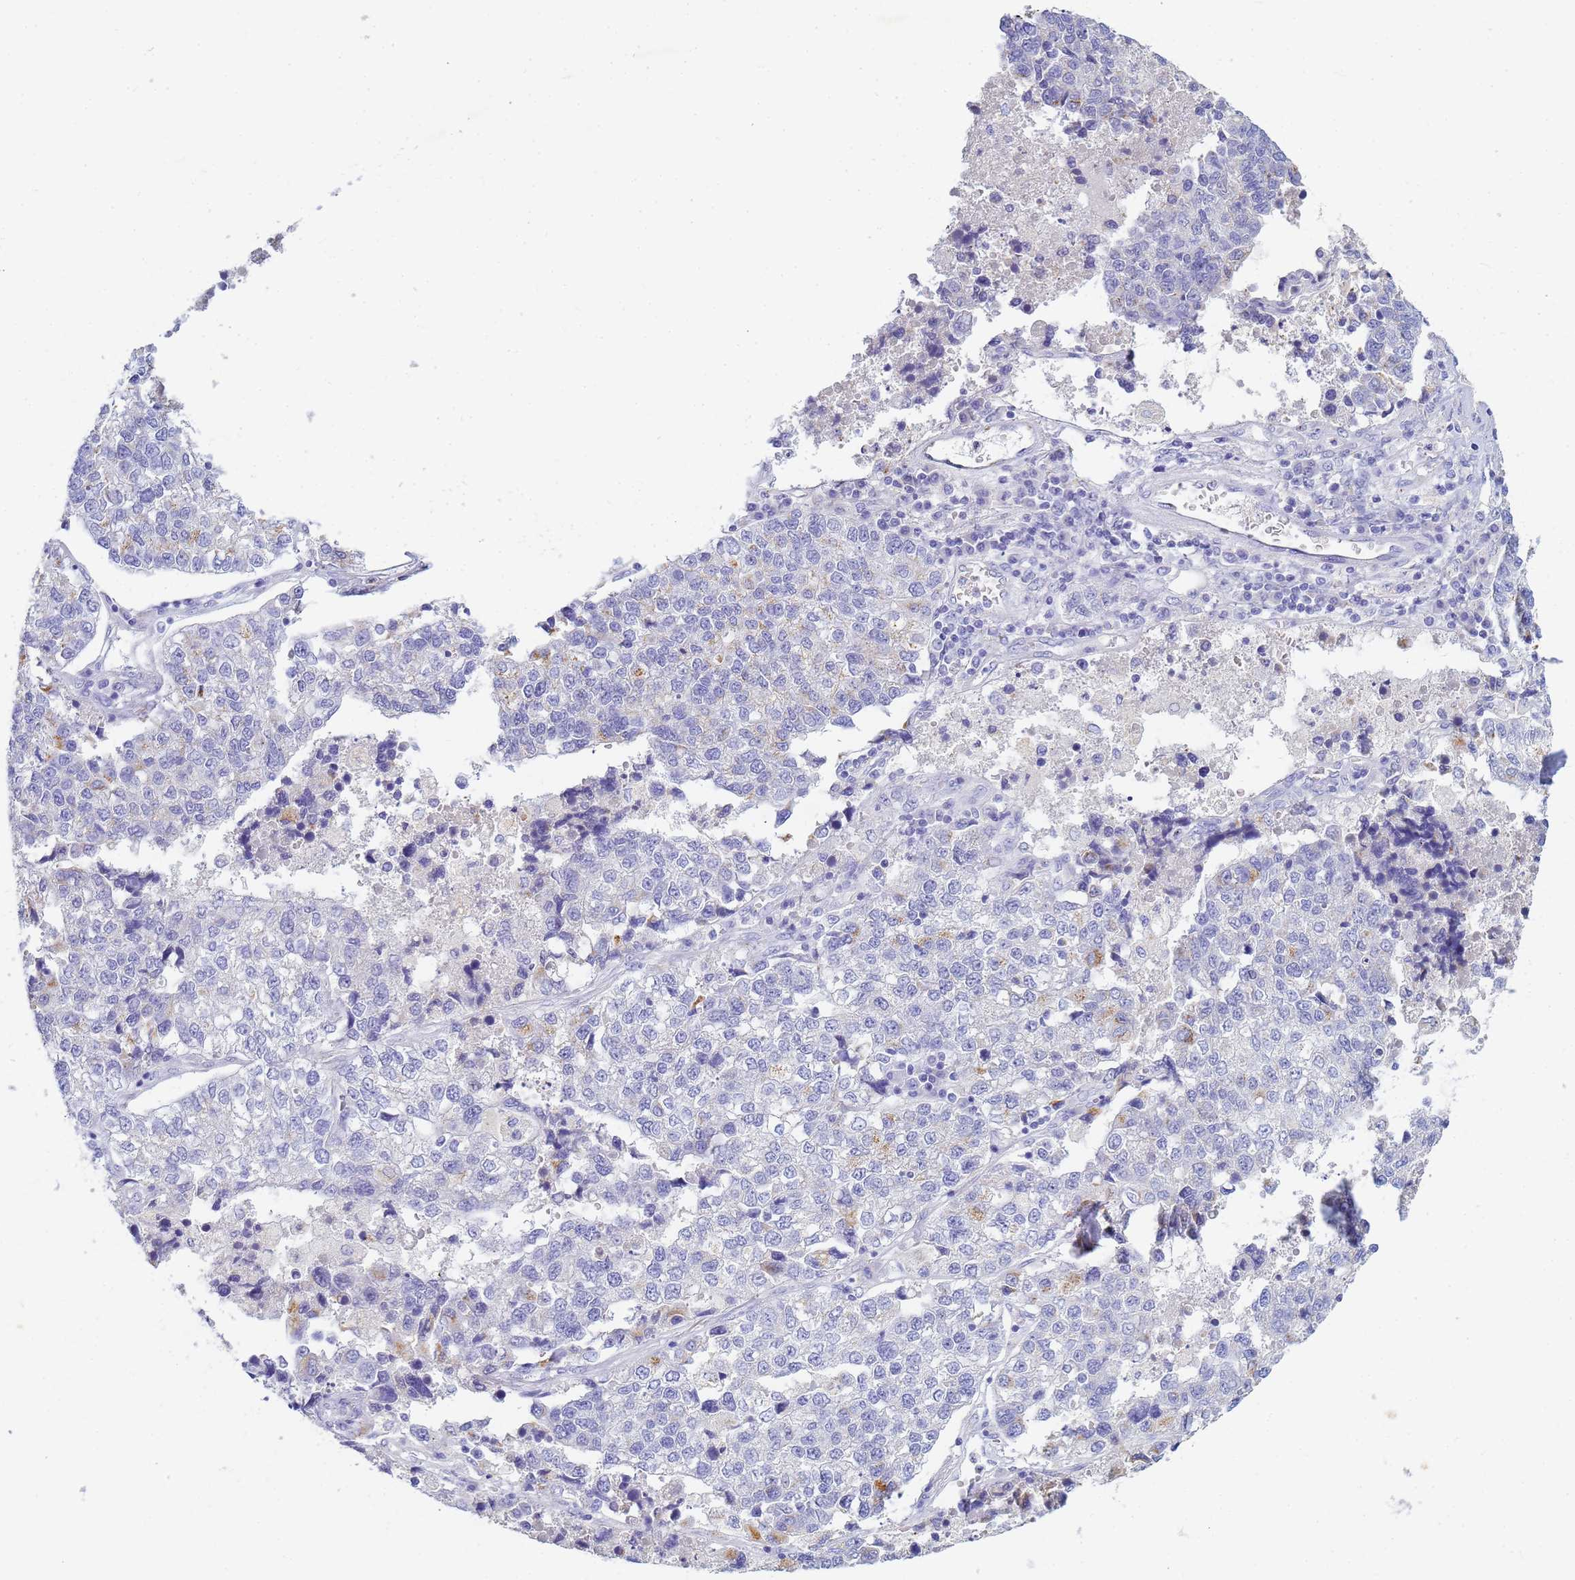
{"staining": {"intensity": "negative", "quantity": "none", "location": "none"}, "tissue": "lung cancer", "cell_type": "Tumor cells", "image_type": "cancer", "snomed": [{"axis": "morphology", "description": "Adenocarcinoma, NOS"}, {"axis": "topography", "description": "Lung"}], "caption": "Tumor cells are negative for brown protein staining in adenocarcinoma (lung).", "gene": "B3GNT8", "patient": {"sex": "male", "age": 49}}